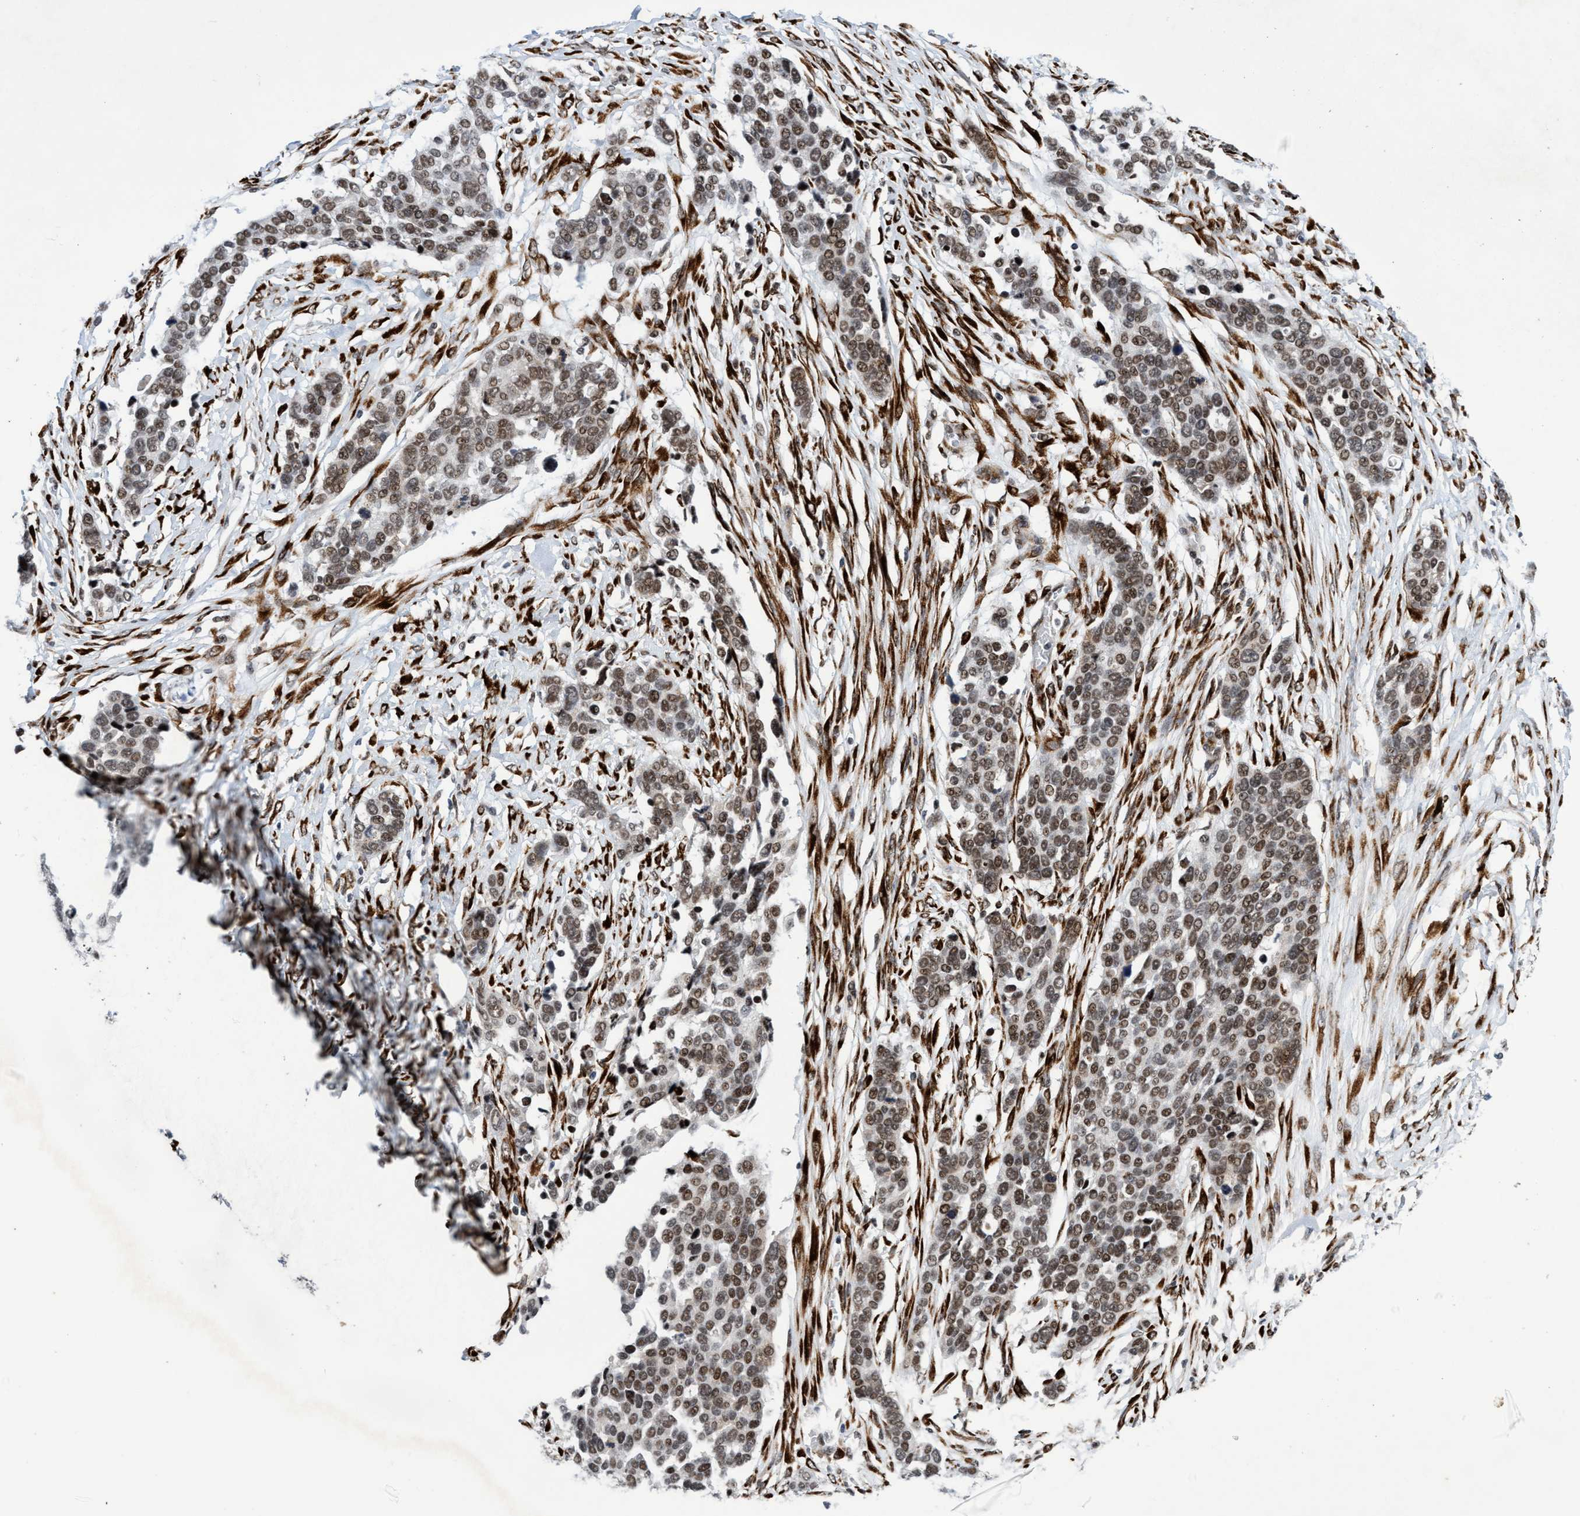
{"staining": {"intensity": "moderate", "quantity": ">75%", "location": "cytoplasmic/membranous,nuclear"}, "tissue": "ovarian cancer", "cell_type": "Tumor cells", "image_type": "cancer", "snomed": [{"axis": "morphology", "description": "Cystadenocarcinoma, serous, NOS"}, {"axis": "topography", "description": "Ovary"}], "caption": "A brown stain highlights moderate cytoplasmic/membranous and nuclear expression of a protein in ovarian serous cystadenocarcinoma tumor cells.", "gene": "GLT6D1", "patient": {"sex": "female", "age": 44}}